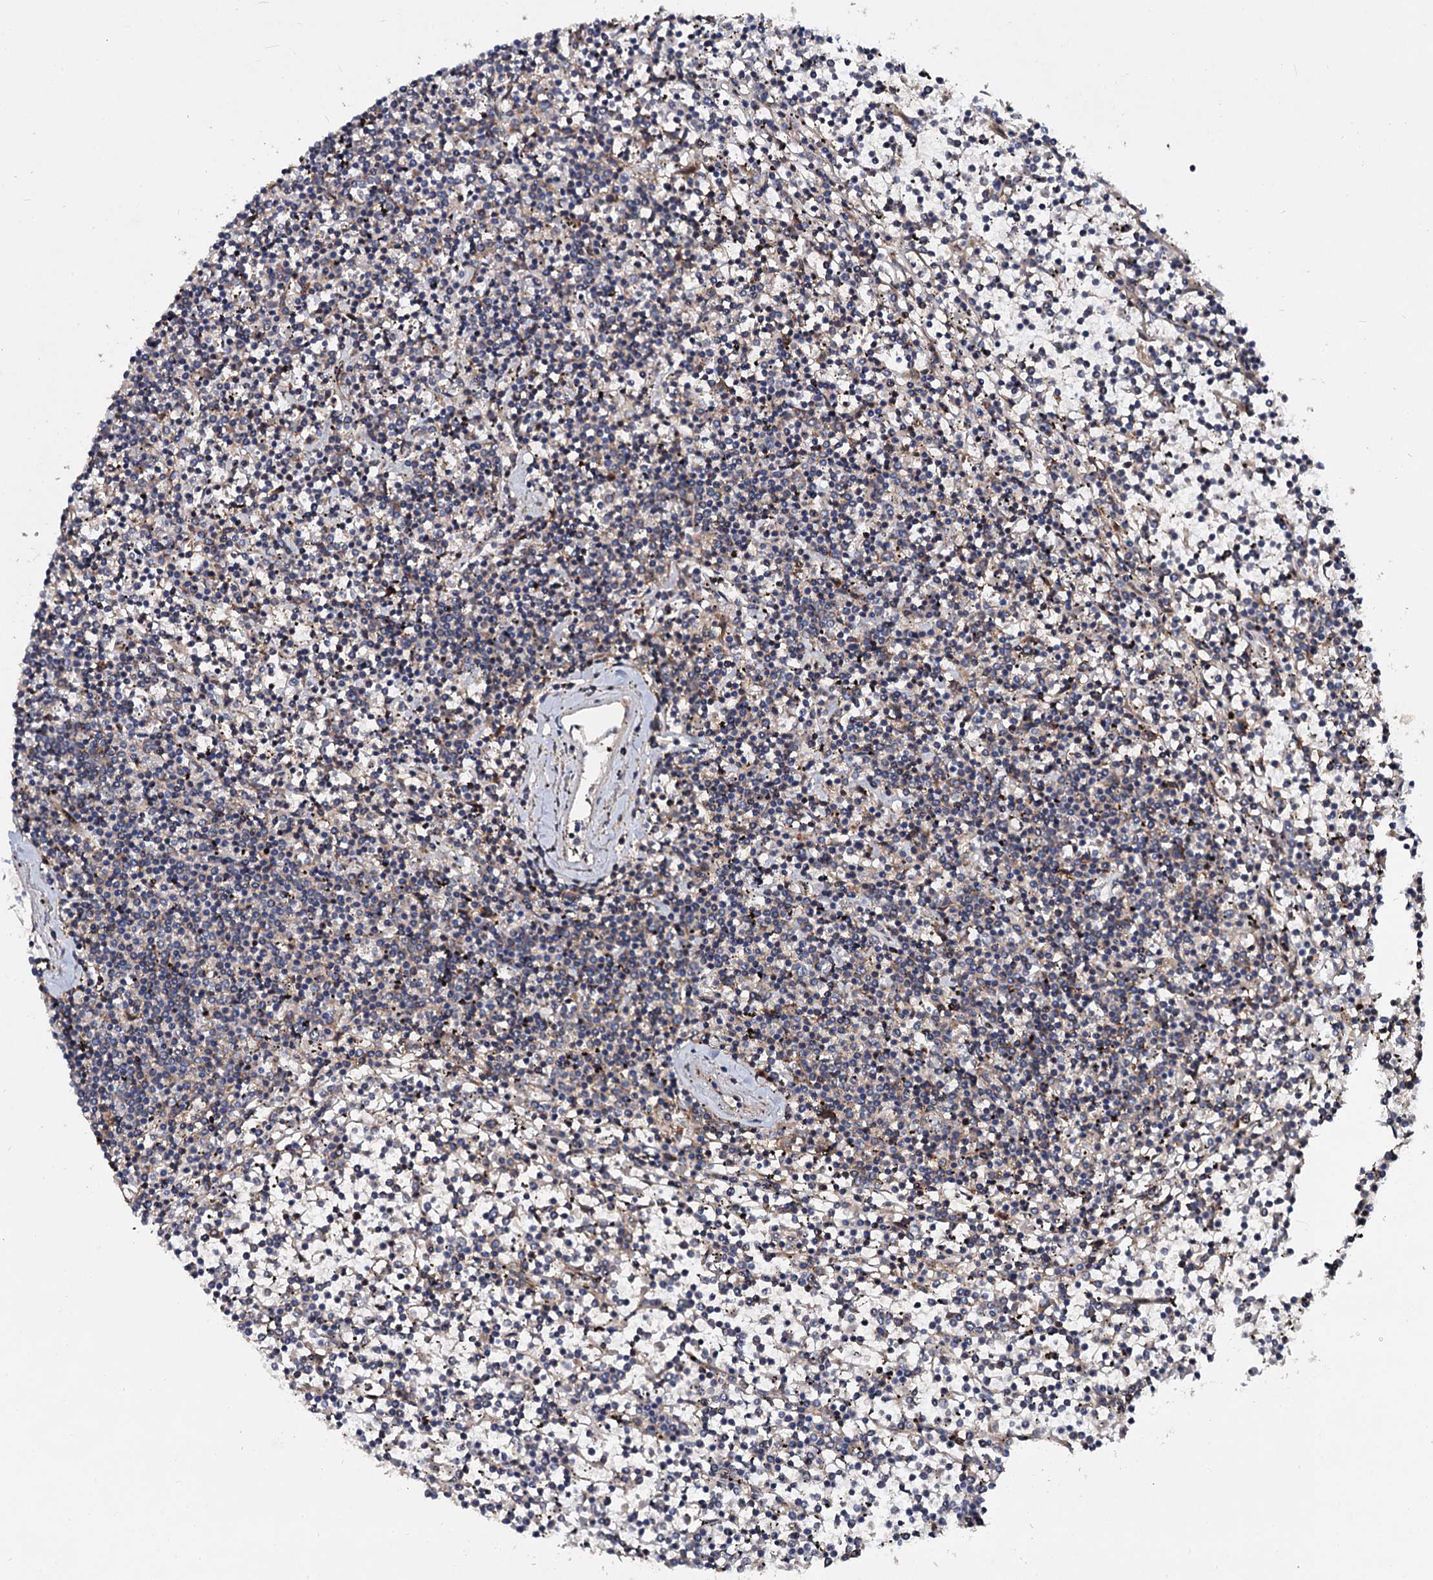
{"staining": {"intensity": "negative", "quantity": "none", "location": "none"}, "tissue": "lymphoma", "cell_type": "Tumor cells", "image_type": "cancer", "snomed": [{"axis": "morphology", "description": "Malignant lymphoma, non-Hodgkin's type, Low grade"}, {"axis": "topography", "description": "Spleen"}], "caption": "The histopathology image exhibits no significant positivity in tumor cells of lymphoma. The staining is performed using DAB brown chromogen with nuclei counter-stained in using hematoxylin.", "gene": "ISM2", "patient": {"sex": "female", "age": 19}}